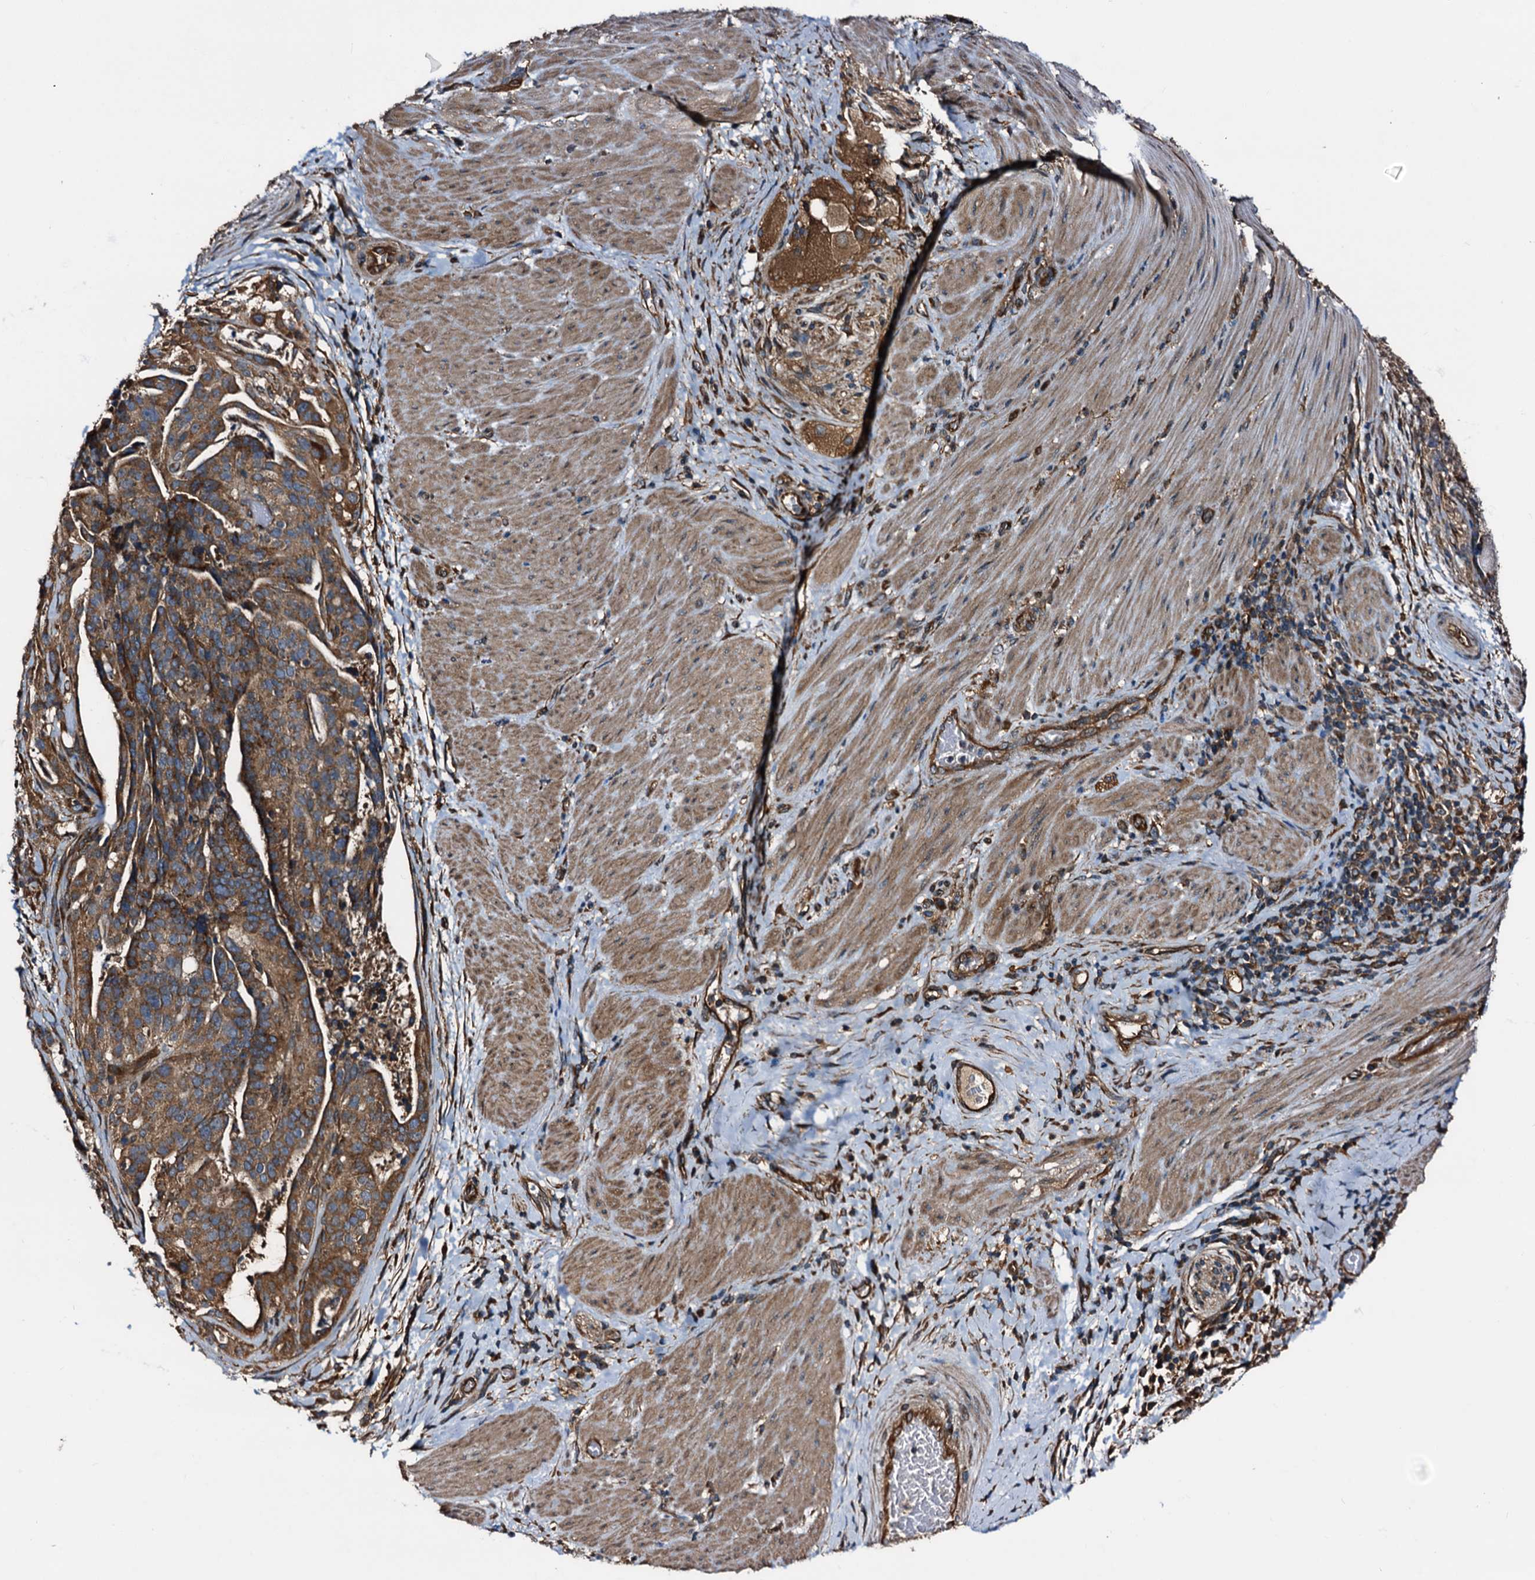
{"staining": {"intensity": "moderate", "quantity": ">75%", "location": "cytoplasmic/membranous"}, "tissue": "stomach cancer", "cell_type": "Tumor cells", "image_type": "cancer", "snomed": [{"axis": "morphology", "description": "Adenocarcinoma, NOS"}, {"axis": "topography", "description": "Stomach"}], "caption": "Protein expression analysis of human stomach adenocarcinoma reveals moderate cytoplasmic/membranous positivity in about >75% of tumor cells.", "gene": "PEX5", "patient": {"sex": "male", "age": 48}}